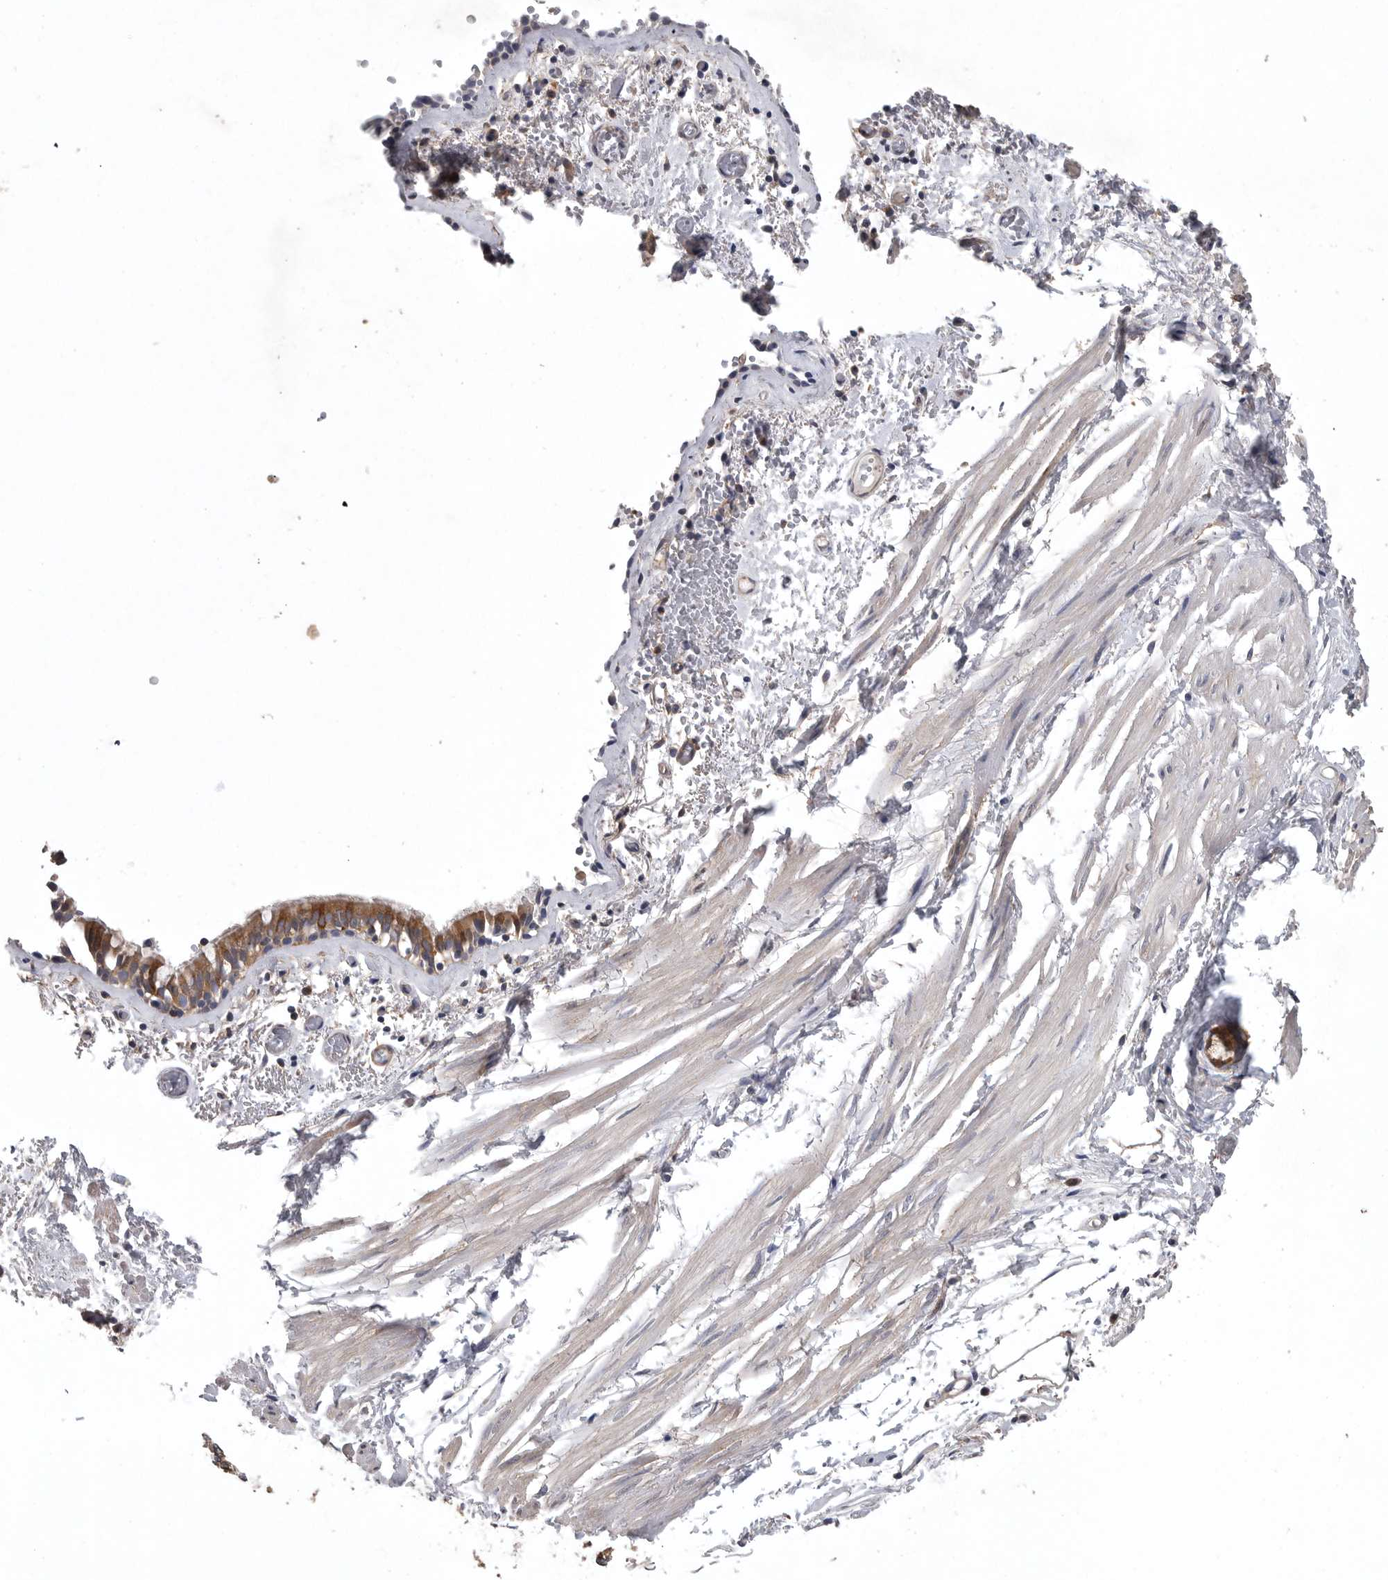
{"staining": {"intensity": "strong", "quantity": ">75%", "location": "cytoplasmic/membranous"}, "tissue": "bronchus", "cell_type": "Respiratory epithelial cells", "image_type": "normal", "snomed": [{"axis": "morphology", "description": "Normal tissue, NOS"}, {"axis": "topography", "description": "Bronchus"}, {"axis": "topography", "description": "Lung"}], "caption": "Protein analysis of benign bronchus demonstrates strong cytoplasmic/membranous positivity in about >75% of respiratory epithelial cells.", "gene": "OXR1", "patient": {"sex": "male", "age": 56}}